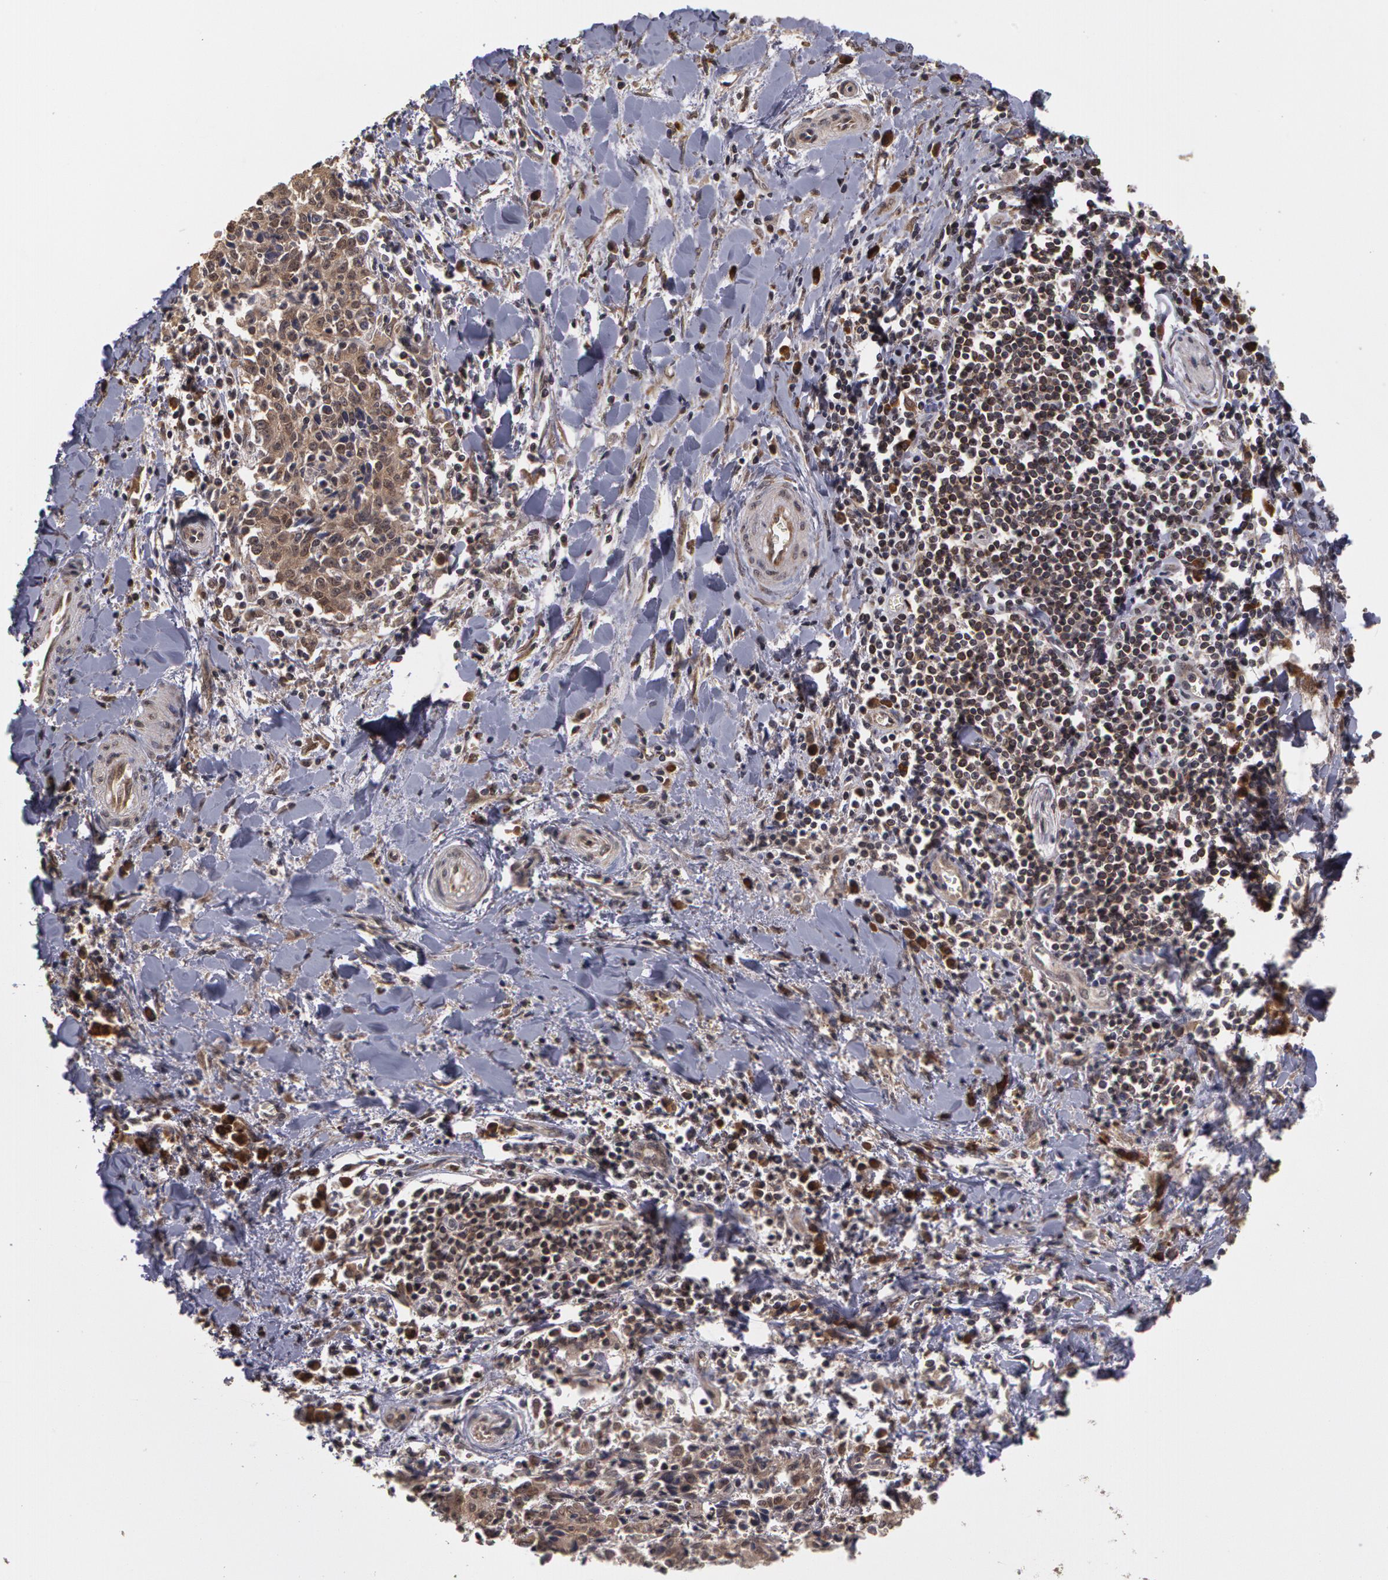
{"staining": {"intensity": "moderate", "quantity": ">75%", "location": "cytoplasmic/membranous"}, "tissue": "liver cancer", "cell_type": "Tumor cells", "image_type": "cancer", "snomed": [{"axis": "morphology", "description": "Cholangiocarcinoma"}, {"axis": "topography", "description": "Liver"}], "caption": "Cholangiocarcinoma (liver) stained with IHC exhibits moderate cytoplasmic/membranous expression in about >75% of tumor cells.", "gene": "GLIS1", "patient": {"sex": "male", "age": 57}}